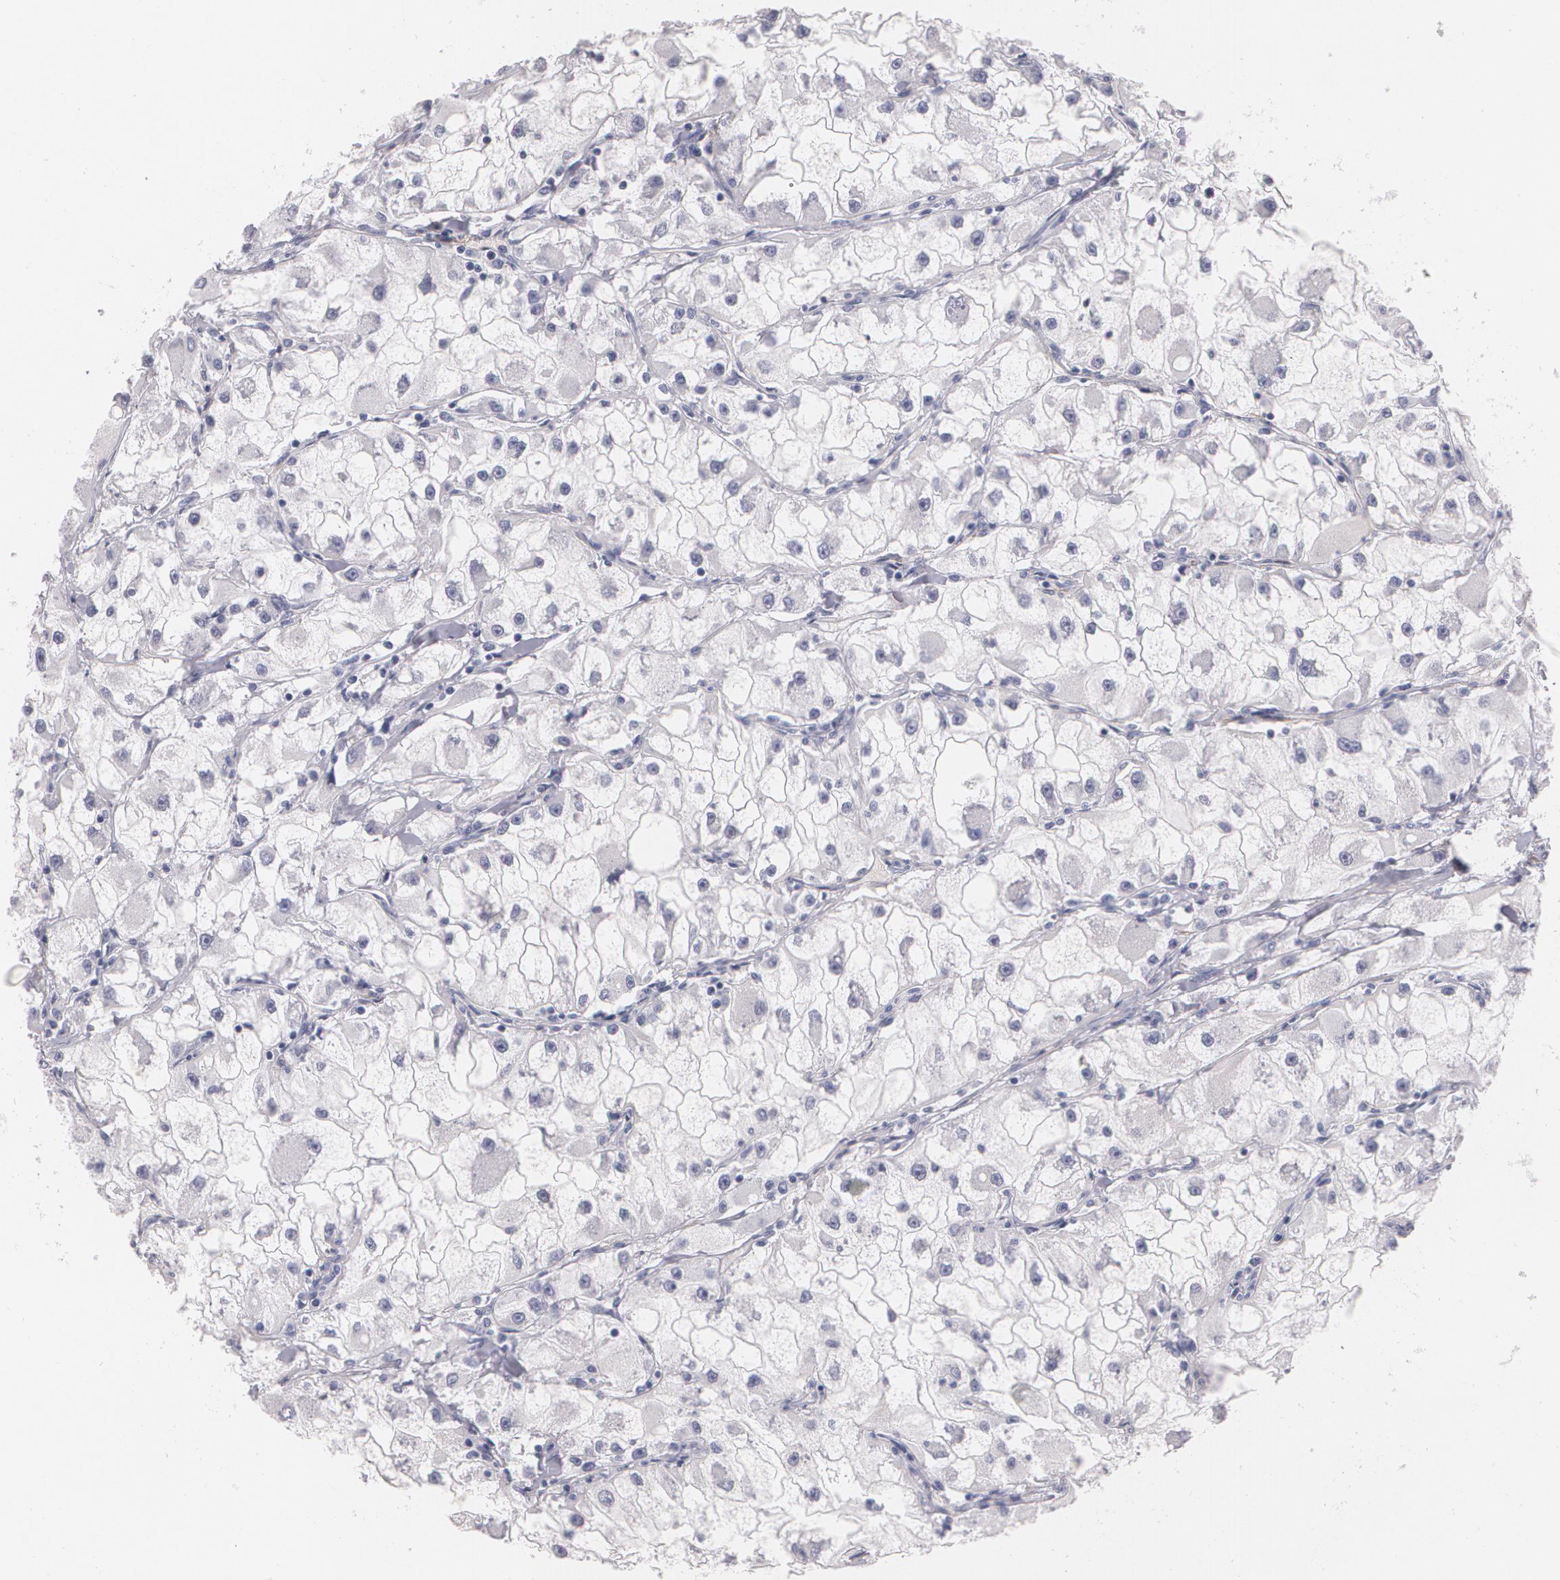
{"staining": {"intensity": "negative", "quantity": "none", "location": "none"}, "tissue": "renal cancer", "cell_type": "Tumor cells", "image_type": "cancer", "snomed": [{"axis": "morphology", "description": "Adenocarcinoma, NOS"}, {"axis": "topography", "description": "Kidney"}], "caption": "The immunohistochemistry (IHC) photomicrograph has no significant positivity in tumor cells of renal adenocarcinoma tissue.", "gene": "NGFR", "patient": {"sex": "female", "age": 73}}